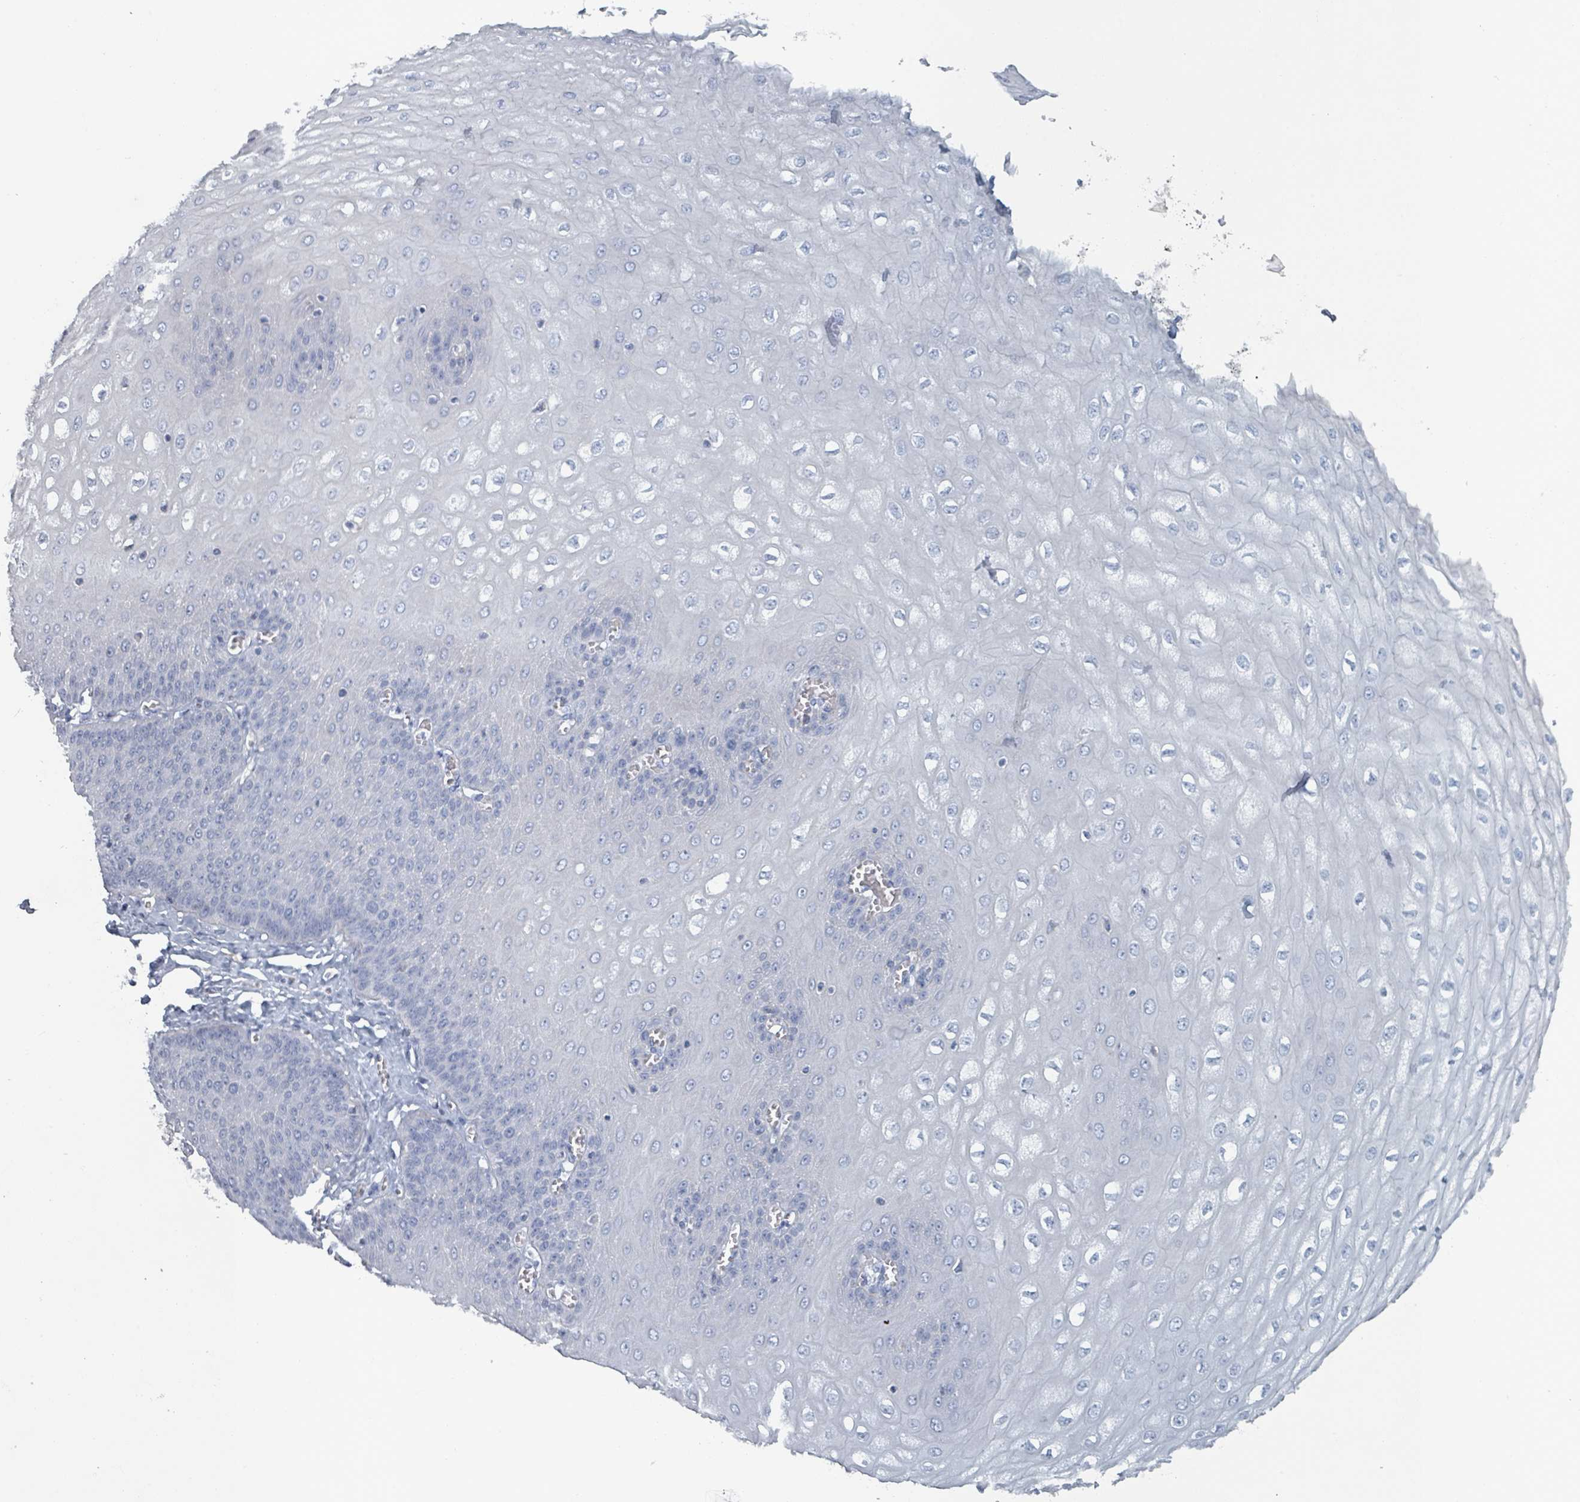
{"staining": {"intensity": "negative", "quantity": "none", "location": "none"}, "tissue": "esophagus", "cell_type": "Squamous epithelial cells", "image_type": "normal", "snomed": [{"axis": "morphology", "description": "Normal tissue, NOS"}, {"axis": "topography", "description": "Esophagus"}], "caption": "Protein analysis of unremarkable esophagus reveals no significant positivity in squamous epithelial cells.", "gene": "HEATR5A", "patient": {"sex": "male", "age": 60}}